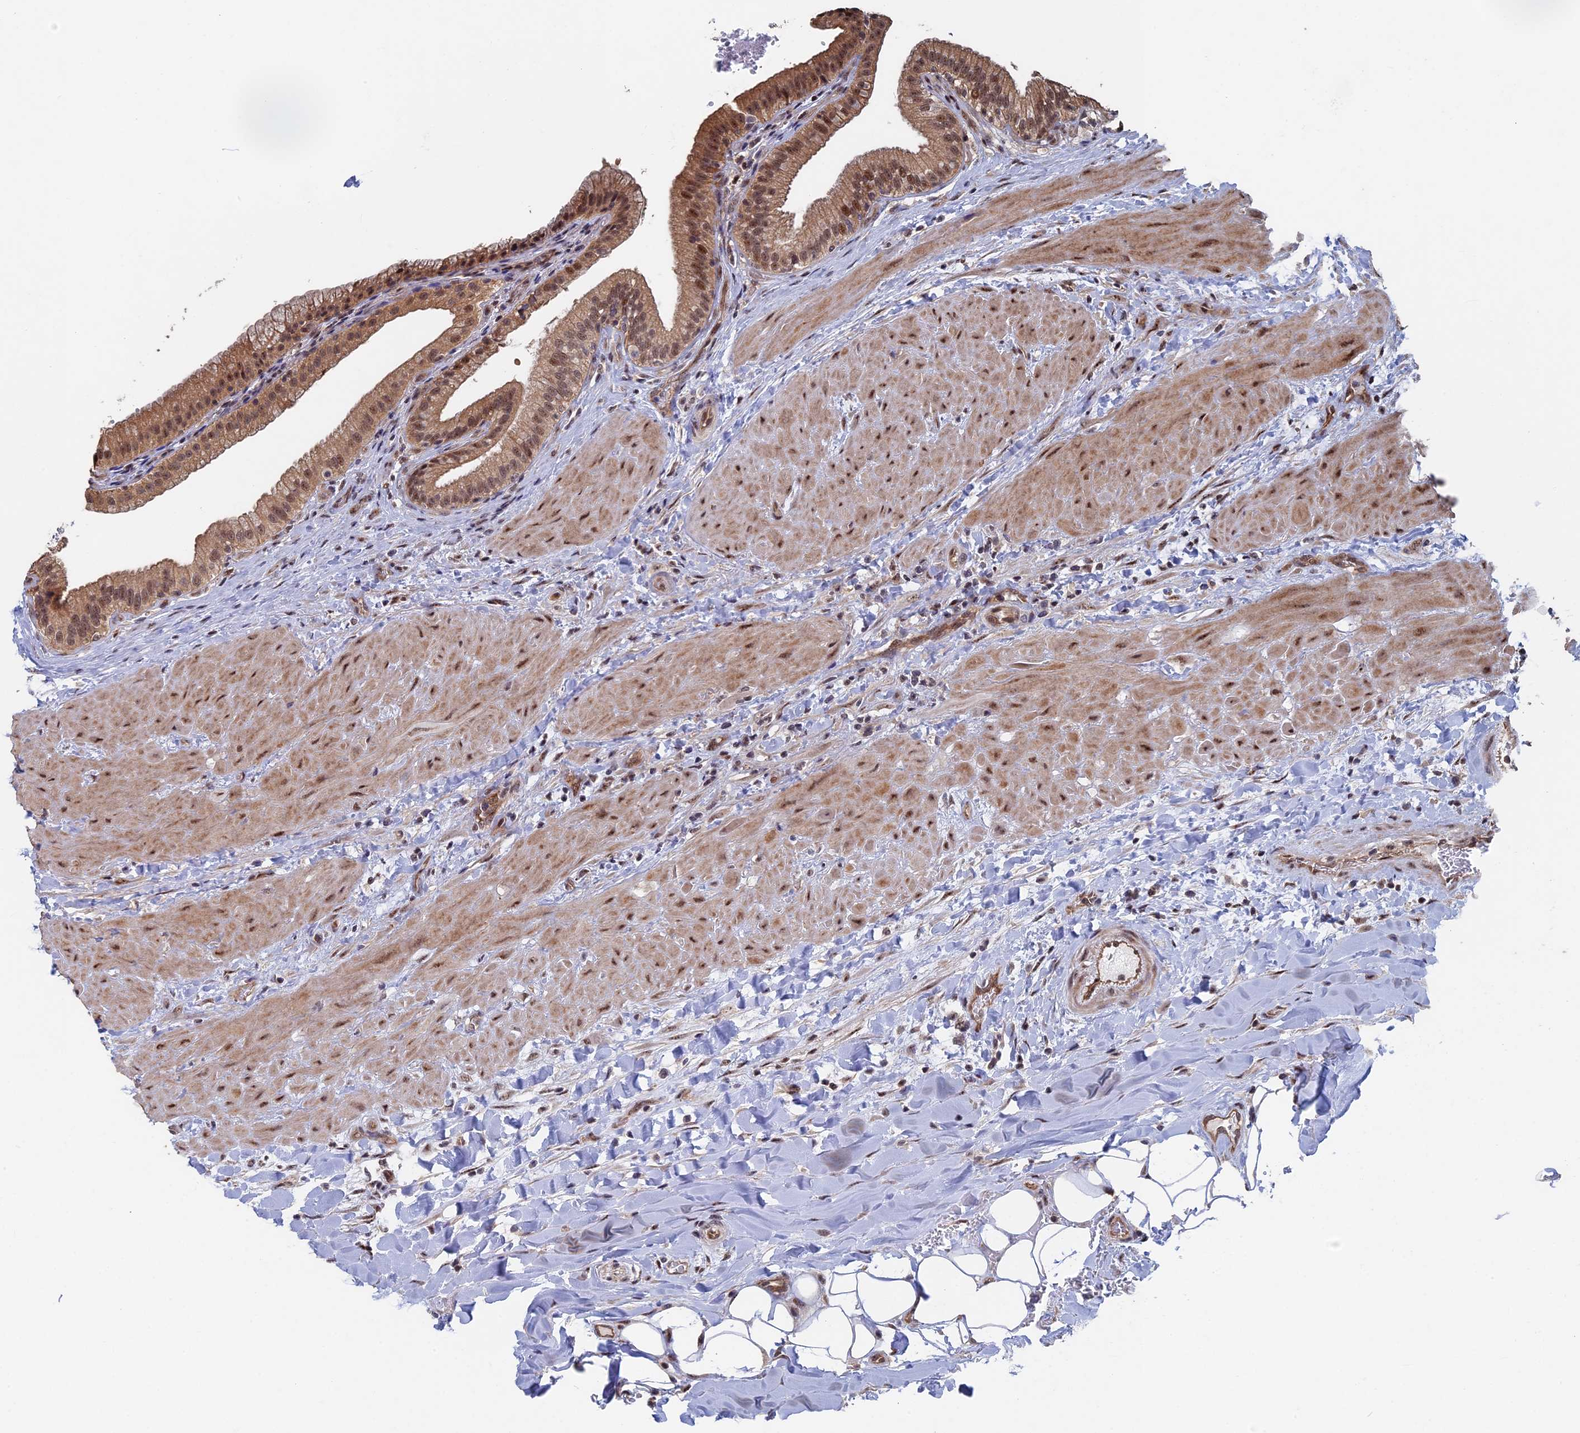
{"staining": {"intensity": "moderate", "quantity": ">75%", "location": "cytoplasmic/membranous,nuclear"}, "tissue": "gallbladder", "cell_type": "Glandular cells", "image_type": "normal", "snomed": [{"axis": "morphology", "description": "Normal tissue, NOS"}, {"axis": "topography", "description": "Gallbladder"}], "caption": "Immunohistochemical staining of unremarkable human gallbladder reveals medium levels of moderate cytoplasmic/membranous,nuclear expression in approximately >75% of glandular cells.", "gene": "KIAA1328", "patient": {"sex": "male", "age": 24}}